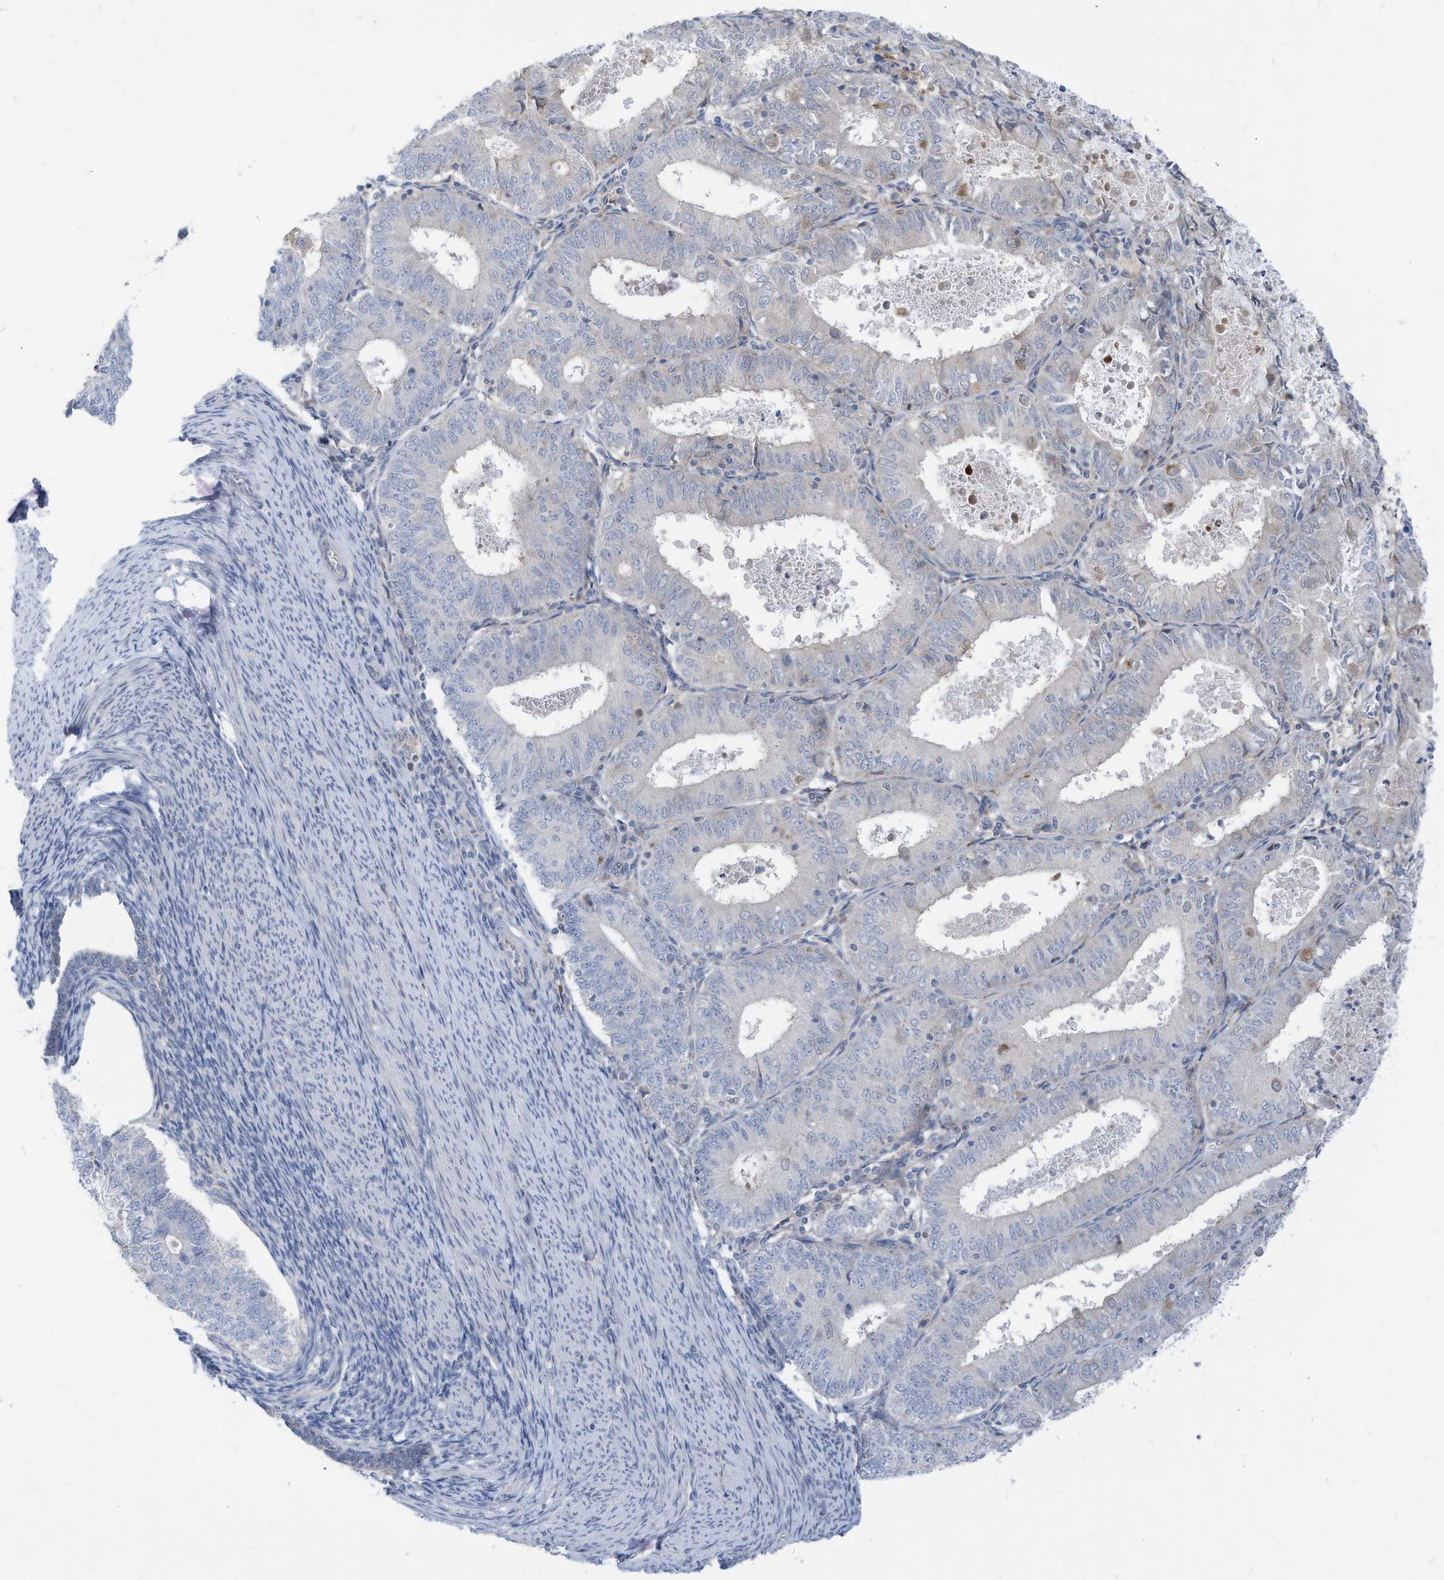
{"staining": {"intensity": "negative", "quantity": "none", "location": "none"}, "tissue": "endometrial cancer", "cell_type": "Tumor cells", "image_type": "cancer", "snomed": [{"axis": "morphology", "description": "Adenocarcinoma, NOS"}, {"axis": "topography", "description": "Endometrium"}], "caption": "This is a image of immunohistochemistry staining of adenocarcinoma (endometrial), which shows no expression in tumor cells. (Stains: DAB (3,3'-diaminobenzidine) IHC with hematoxylin counter stain, Microscopy: brightfield microscopy at high magnification).", "gene": "LDAH", "patient": {"sex": "female", "age": 57}}